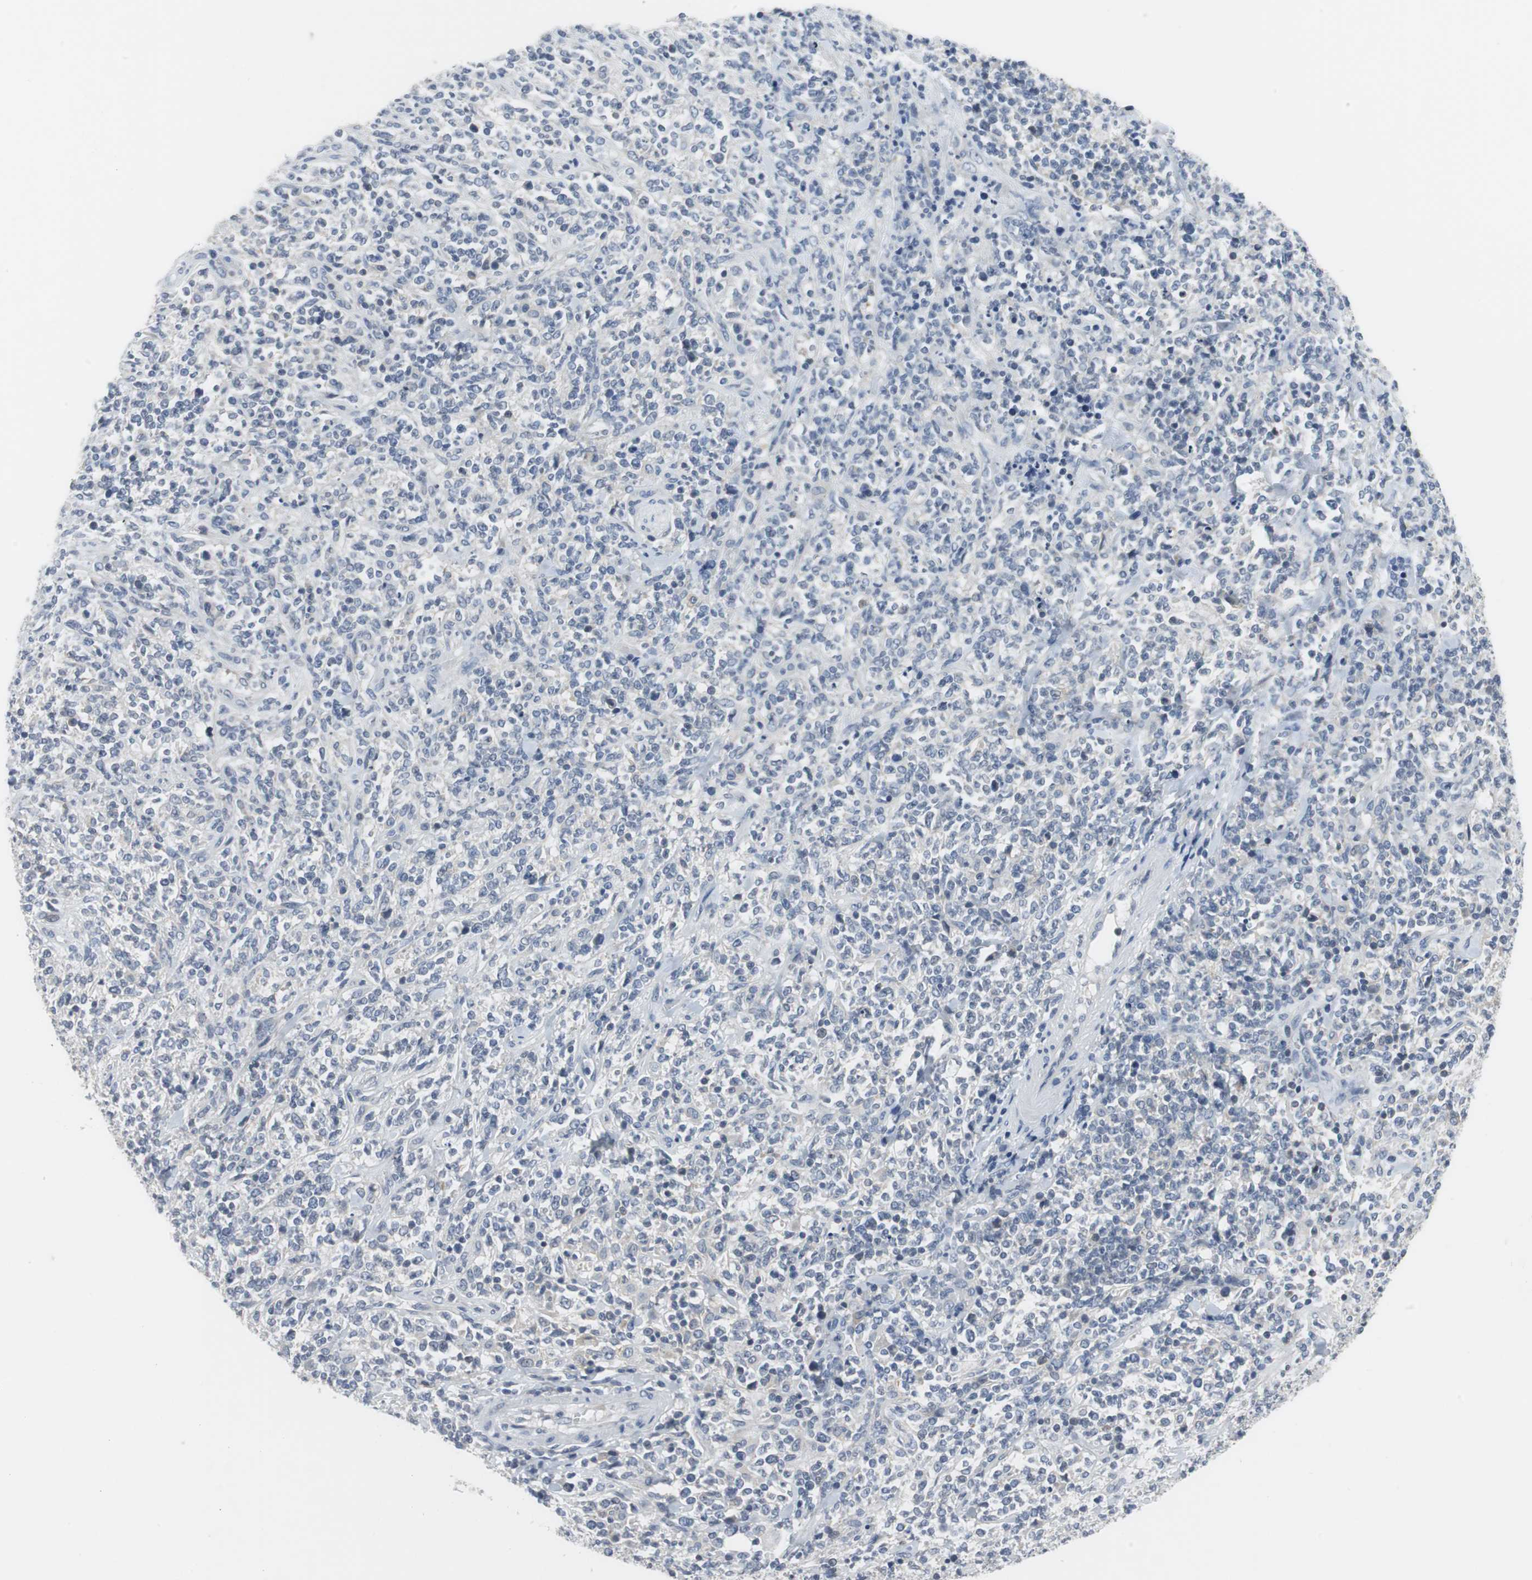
{"staining": {"intensity": "negative", "quantity": "none", "location": "none"}, "tissue": "lymphoma", "cell_type": "Tumor cells", "image_type": "cancer", "snomed": [{"axis": "morphology", "description": "Malignant lymphoma, non-Hodgkin's type, High grade"}, {"axis": "topography", "description": "Soft tissue"}], "caption": "The image exhibits no staining of tumor cells in malignant lymphoma, non-Hodgkin's type (high-grade). The staining is performed using DAB (3,3'-diaminobenzidine) brown chromogen with nuclei counter-stained in using hematoxylin.", "gene": "GLCCI1", "patient": {"sex": "male", "age": 18}}